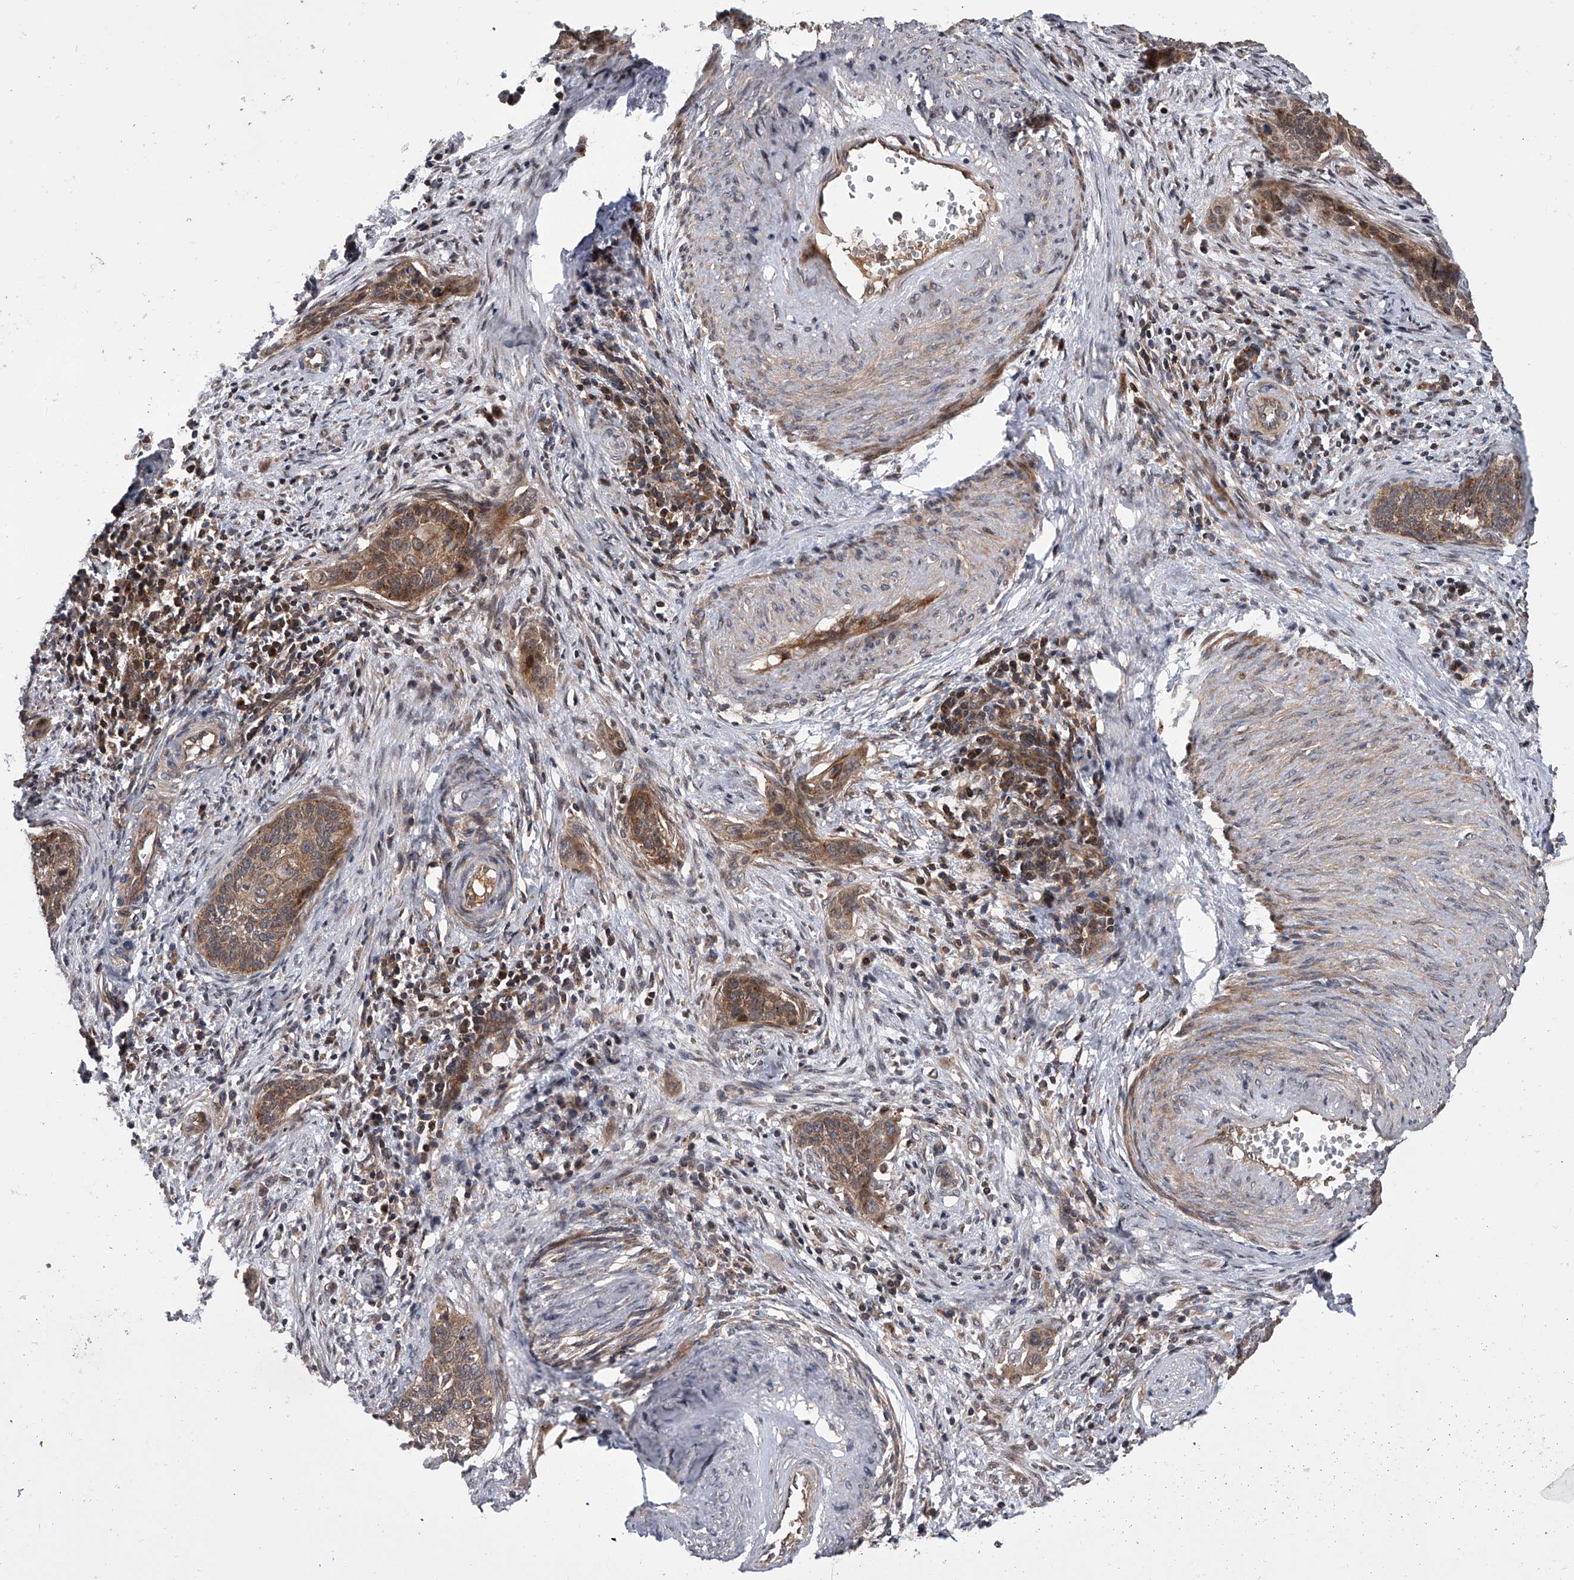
{"staining": {"intensity": "moderate", "quantity": ">75%", "location": "cytoplasmic/membranous"}, "tissue": "cervical cancer", "cell_type": "Tumor cells", "image_type": "cancer", "snomed": [{"axis": "morphology", "description": "Squamous cell carcinoma, NOS"}, {"axis": "topography", "description": "Cervix"}], "caption": "Tumor cells display medium levels of moderate cytoplasmic/membranous staining in approximately >75% of cells in human cervical squamous cell carcinoma.", "gene": "USP47", "patient": {"sex": "female", "age": 33}}